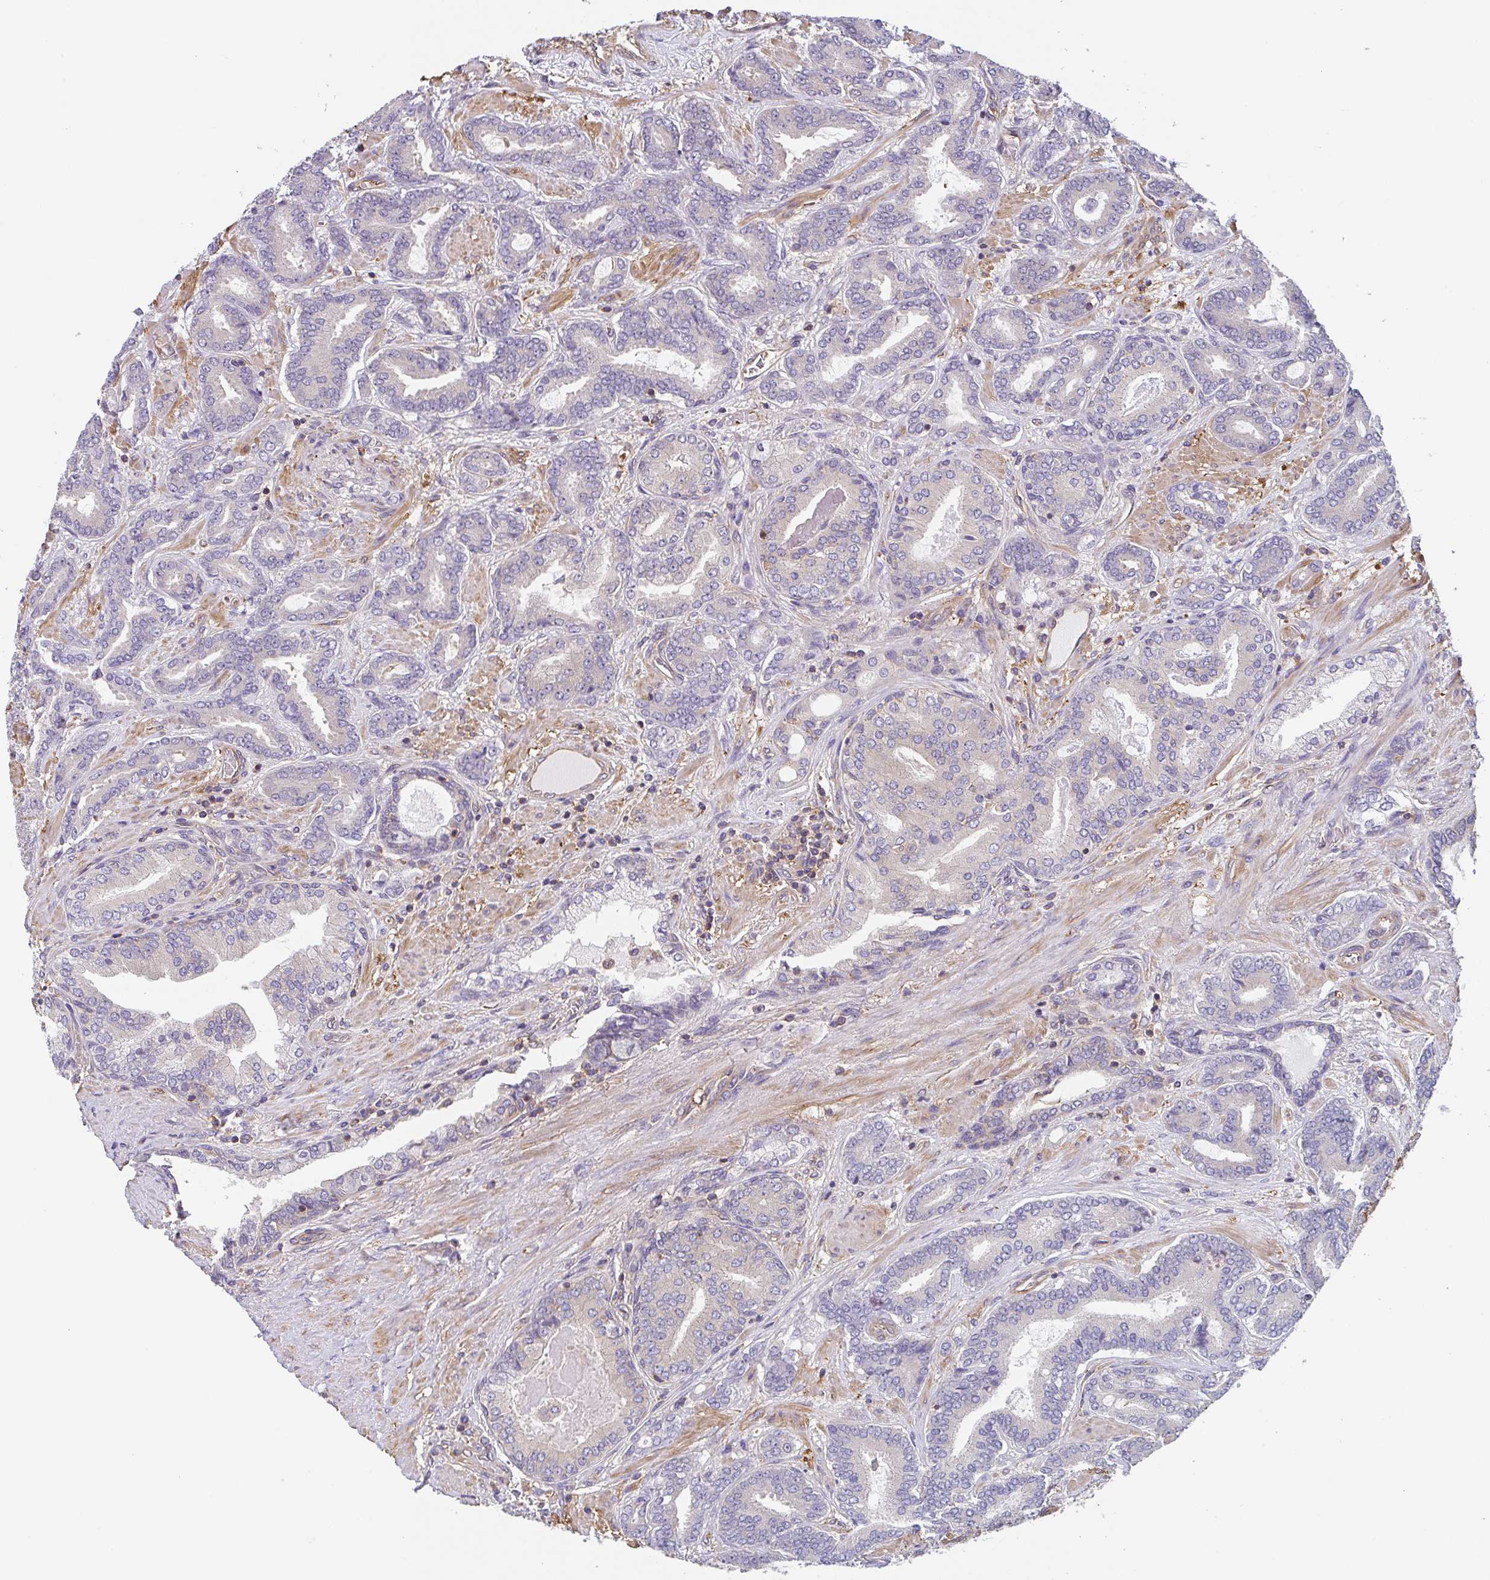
{"staining": {"intensity": "negative", "quantity": "none", "location": "none"}, "tissue": "prostate cancer", "cell_type": "Tumor cells", "image_type": "cancer", "snomed": [{"axis": "morphology", "description": "Adenocarcinoma, High grade"}, {"axis": "topography", "description": "Prostate"}], "caption": "Tumor cells show no significant protein staining in adenocarcinoma (high-grade) (prostate).", "gene": "TMEM229A", "patient": {"sex": "male", "age": 62}}